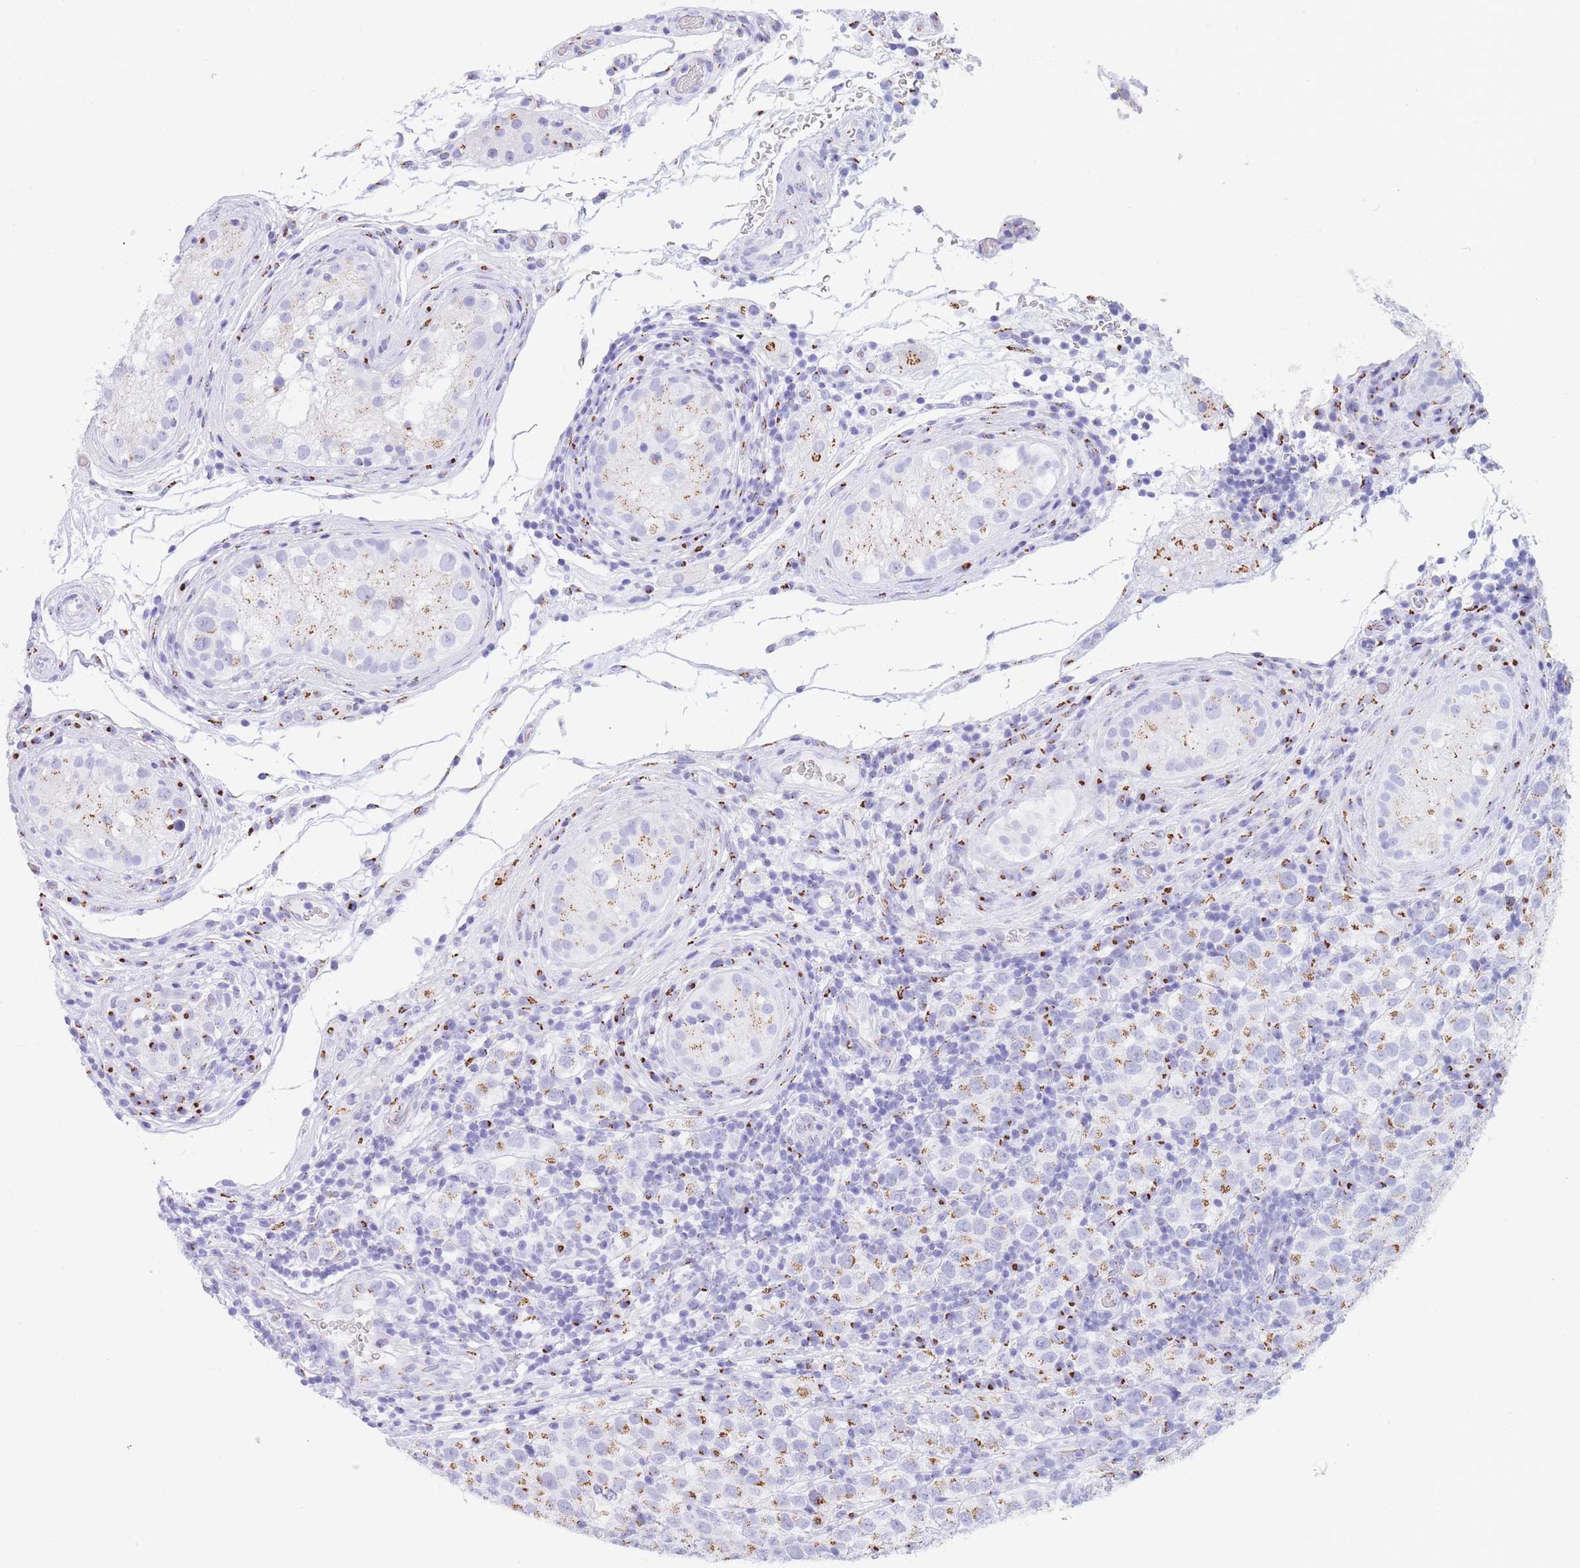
{"staining": {"intensity": "moderate", "quantity": "25%-75%", "location": "cytoplasmic/membranous"}, "tissue": "testis cancer", "cell_type": "Tumor cells", "image_type": "cancer", "snomed": [{"axis": "morphology", "description": "Seminoma, NOS"}, {"axis": "topography", "description": "Testis"}], "caption": "High-power microscopy captured an immunohistochemistry (IHC) image of seminoma (testis), revealing moderate cytoplasmic/membranous expression in approximately 25%-75% of tumor cells. The staining was performed using DAB (3,3'-diaminobenzidine), with brown indicating positive protein expression. Nuclei are stained blue with hematoxylin.", "gene": "FAM3C", "patient": {"sex": "male", "age": 34}}